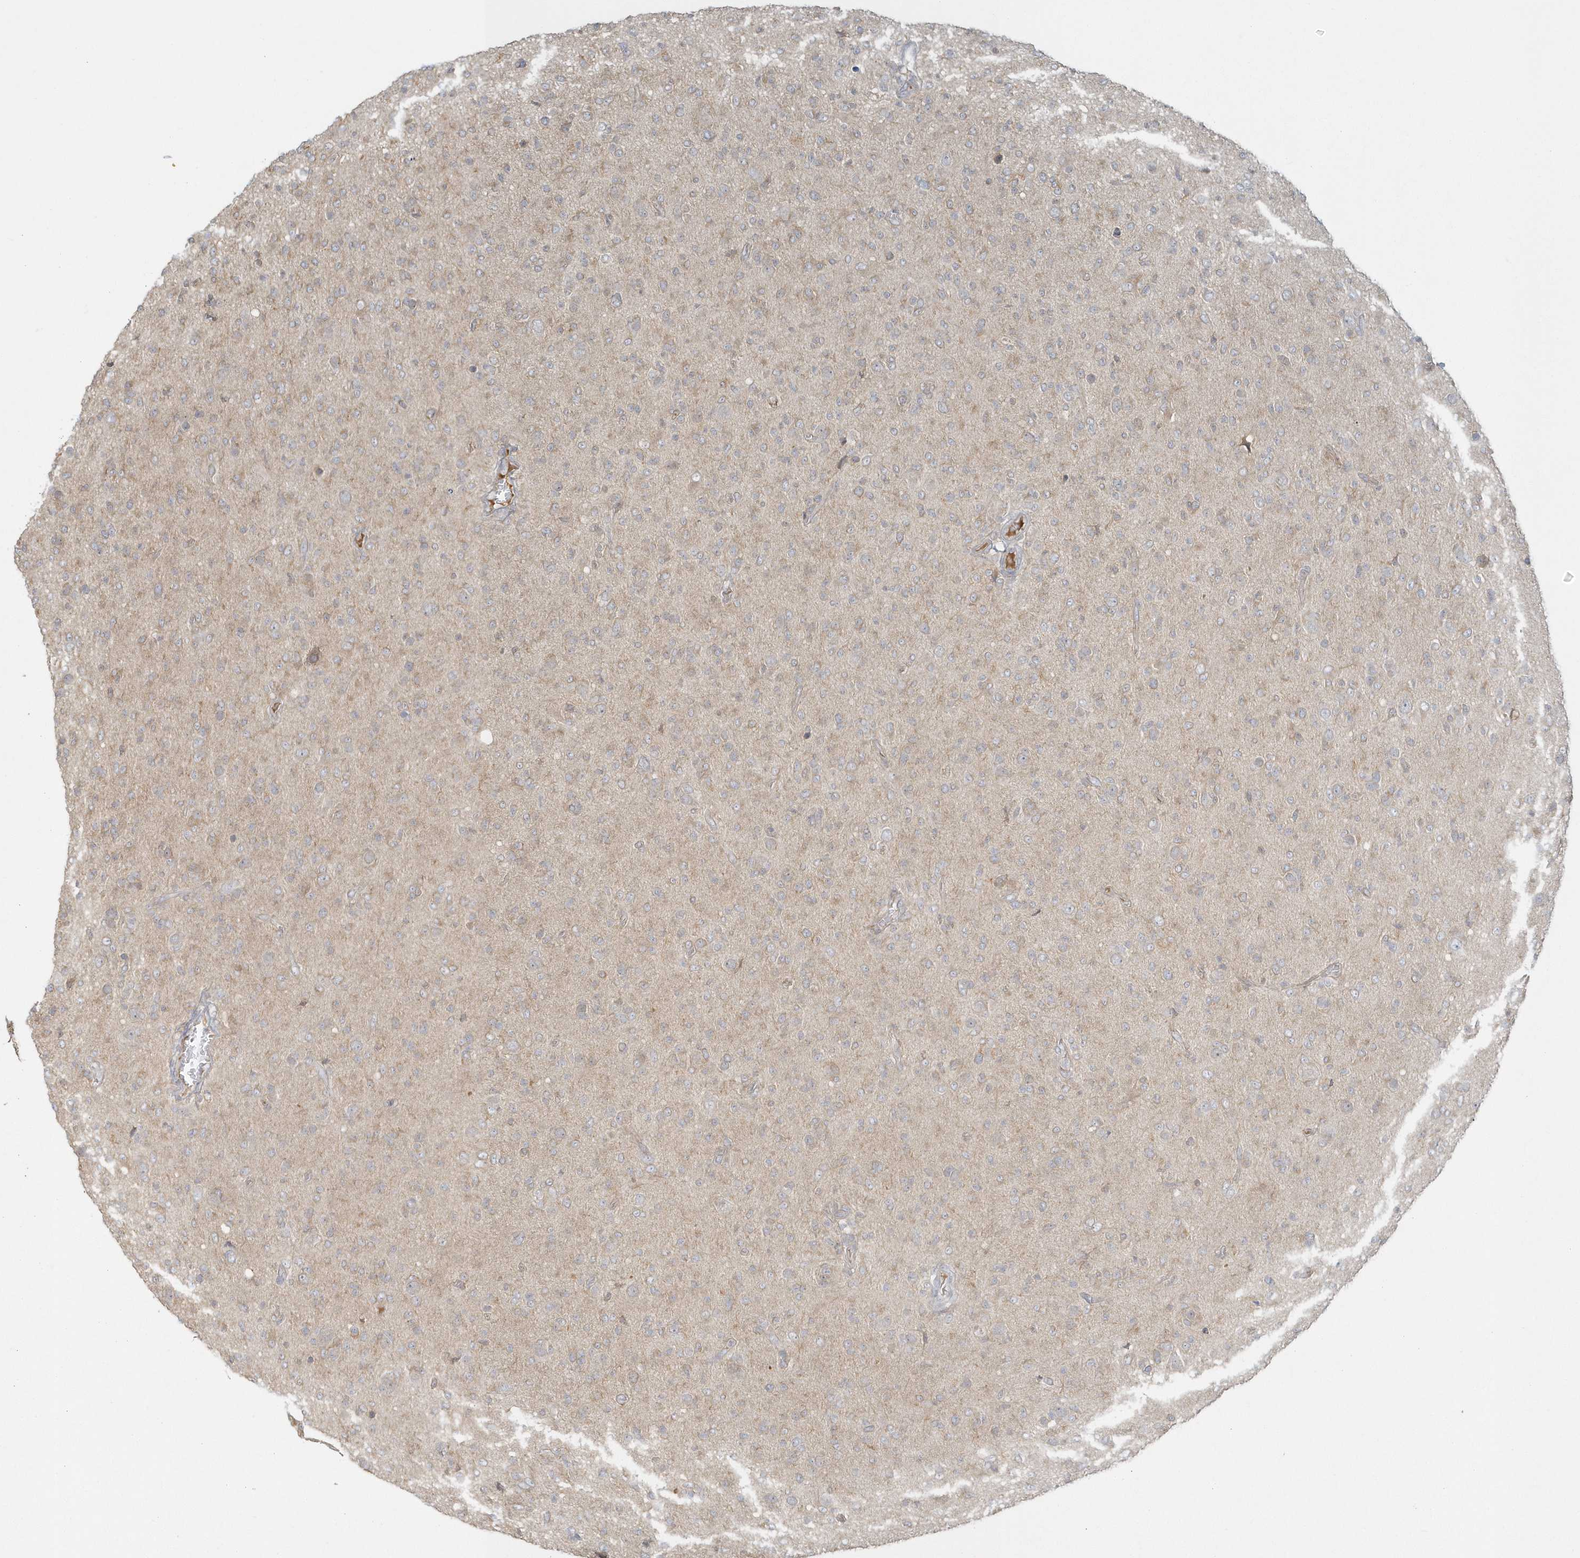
{"staining": {"intensity": "negative", "quantity": "none", "location": "none"}, "tissue": "glioma", "cell_type": "Tumor cells", "image_type": "cancer", "snomed": [{"axis": "morphology", "description": "Glioma, malignant, High grade"}, {"axis": "topography", "description": "Brain"}], "caption": "Malignant glioma (high-grade) was stained to show a protein in brown. There is no significant expression in tumor cells. (Immunohistochemistry (ihc), brightfield microscopy, high magnification).", "gene": "BLTP3A", "patient": {"sex": "female", "age": 57}}